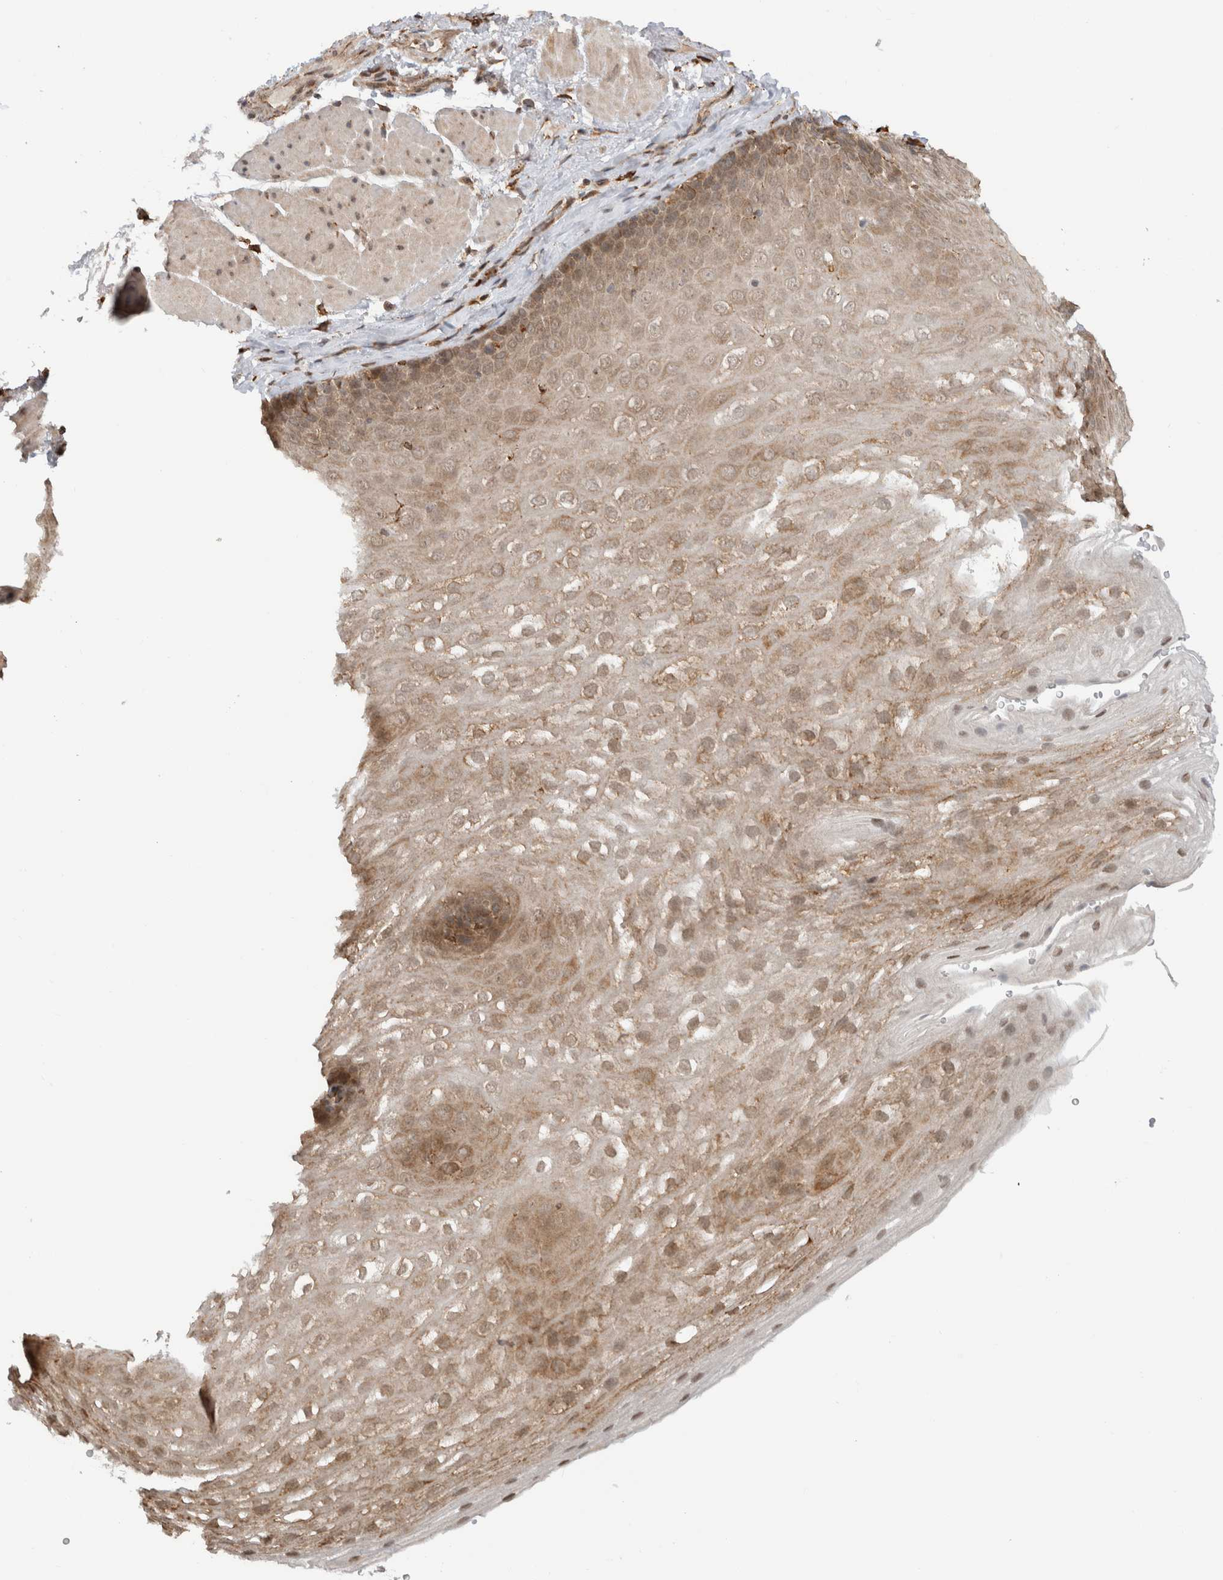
{"staining": {"intensity": "moderate", "quantity": ">75%", "location": "cytoplasmic/membranous,nuclear"}, "tissue": "esophagus", "cell_type": "Squamous epithelial cells", "image_type": "normal", "snomed": [{"axis": "morphology", "description": "Normal tissue, NOS"}, {"axis": "topography", "description": "Esophagus"}], "caption": "High-magnification brightfield microscopy of benign esophagus stained with DAB (brown) and counterstained with hematoxylin (blue). squamous epithelial cells exhibit moderate cytoplasmic/membranous,nuclear expression is present in about>75% of cells.", "gene": "MS4A7", "patient": {"sex": "female", "age": 66}}